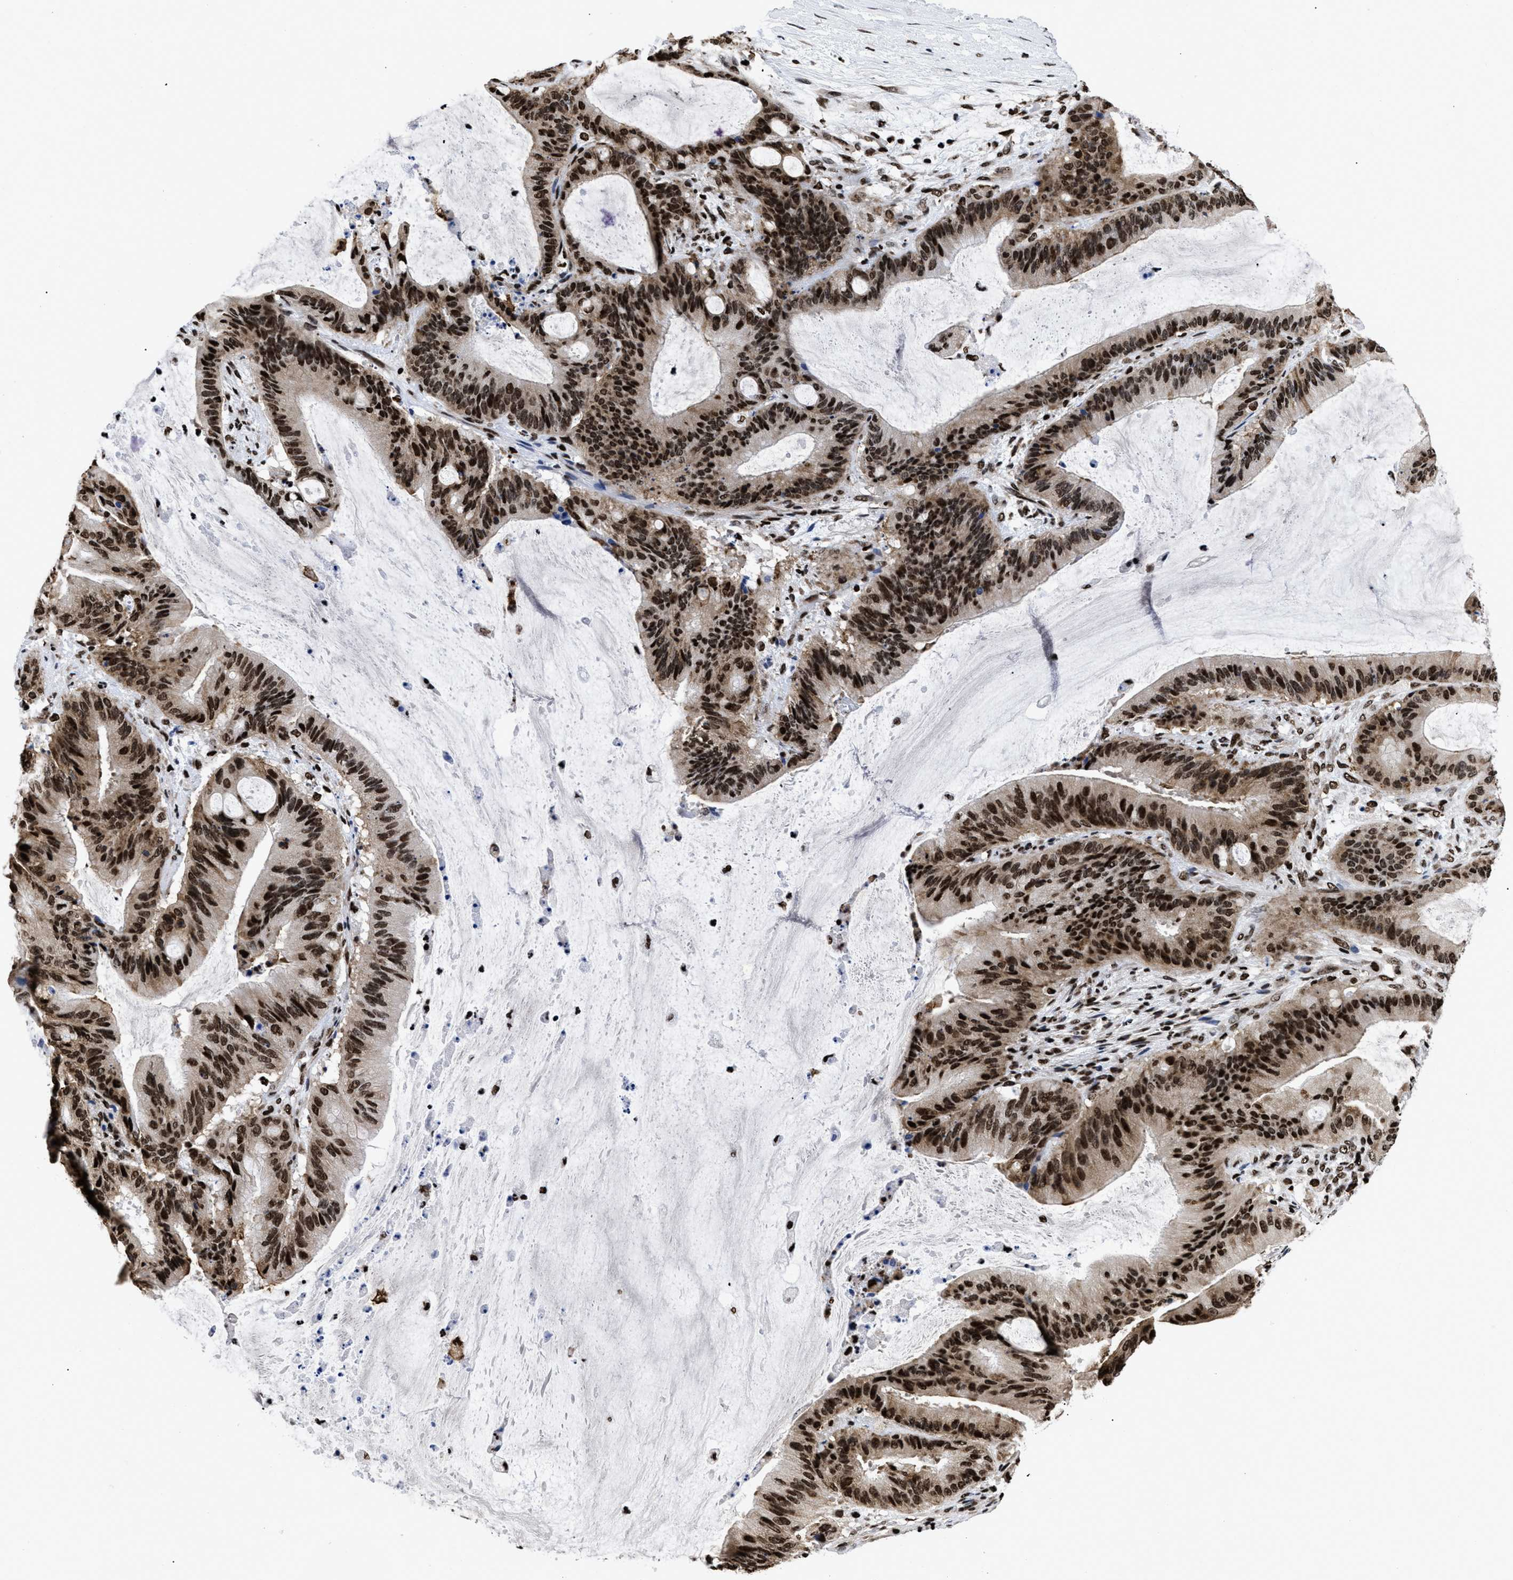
{"staining": {"intensity": "strong", "quantity": ">75%", "location": "cytoplasmic/membranous,nuclear"}, "tissue": "liver cancer", "cell_type": "Tumor cells", "image_type": "cancer", "snomed": [{"axis": "morphology", "description": "Normal tissue, NOS"}, {"axis": "morphology", "description": "Cholangiocarcinoma"}, {"axis": "topography", "description": "Liver"}, {"axis": "topography", "description": "Peripheral nerve tissue"}], "caption": "High-magnification brightfield microscopy of cholangiocarcinoma (liver) stained with DAB (brown) and counterstained with hematoxylin (blue). tumor cells exhibit strong cytoplasmic/membranous and nuclear staining is present in approximately>75% of cells. (IHC, brightfield microscopy, high magnification).", "gene": "CALHM3", "patient": {"sex": "female", "age": 73}}